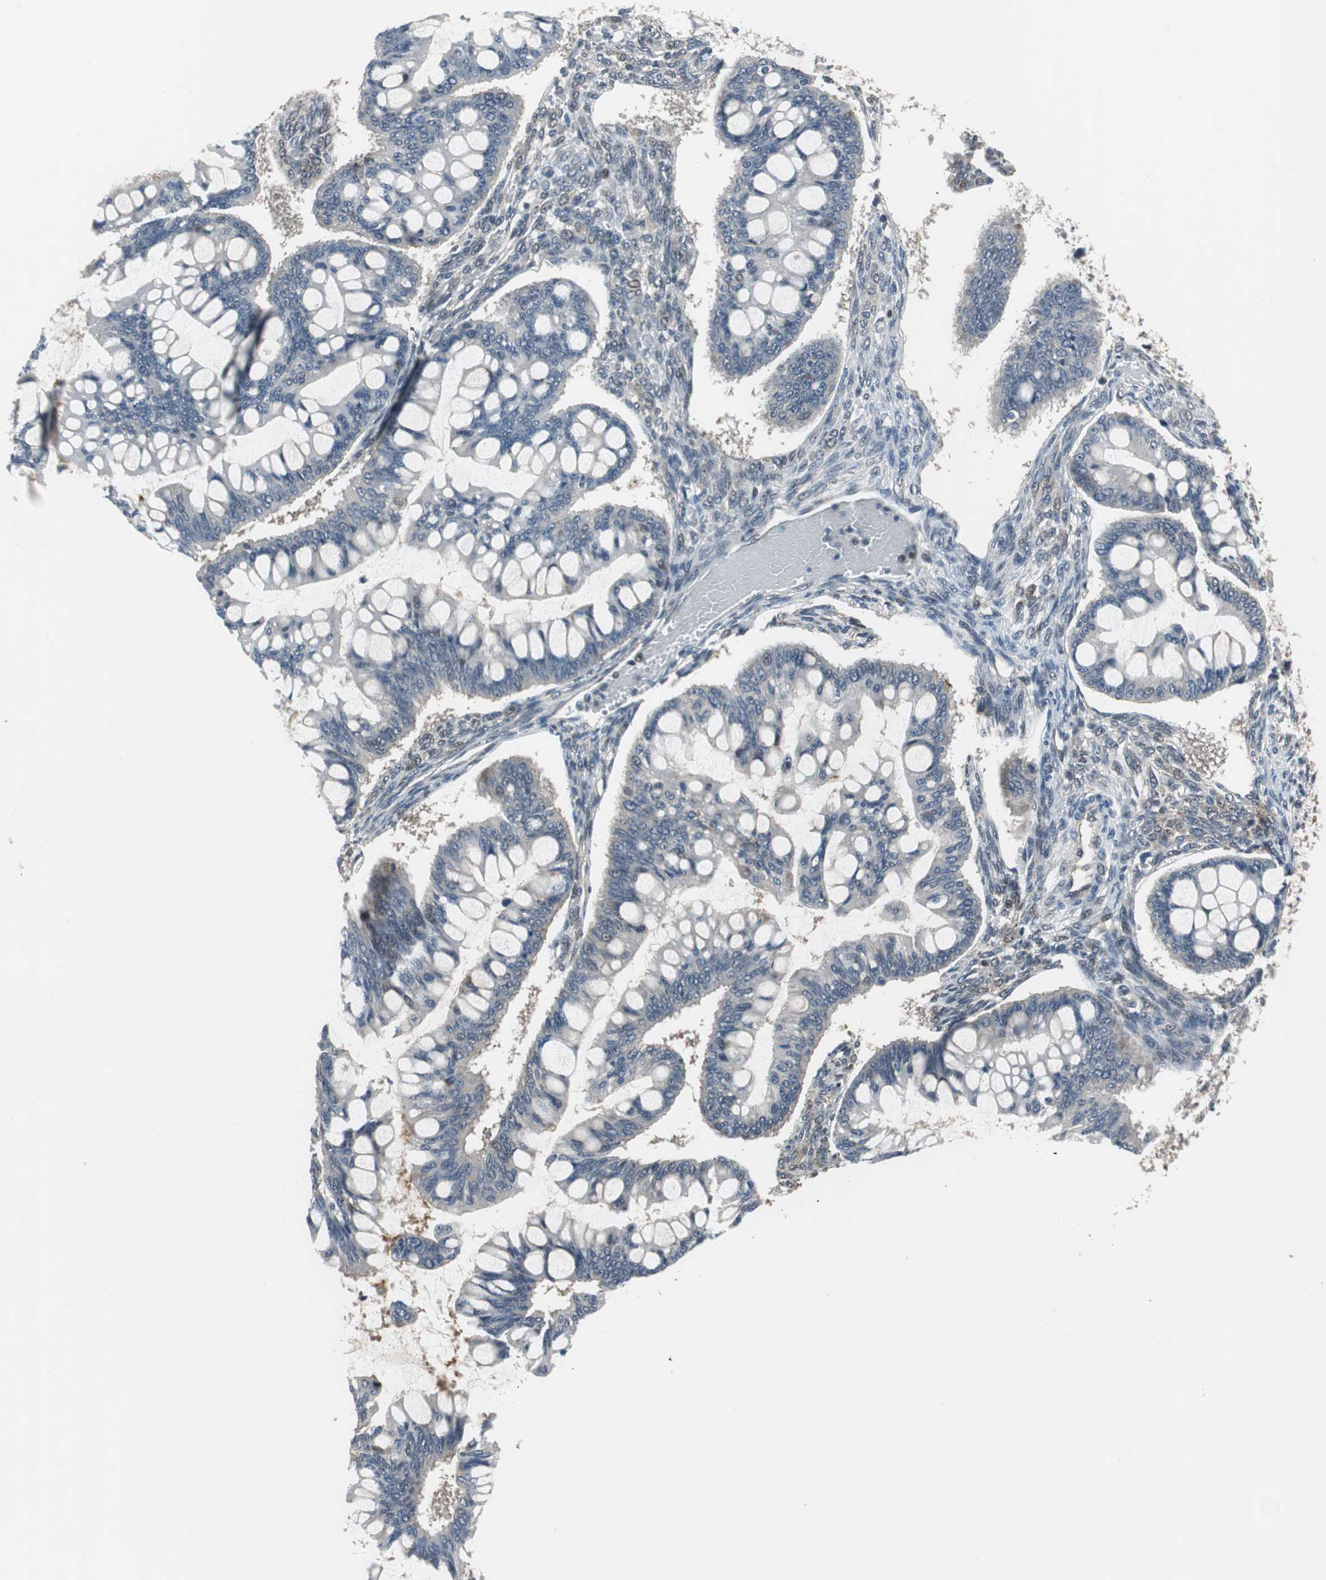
{"staining": {"intensity": "negative", "quantity": "none", "location": "none"}, "tissue": "ovarian cancer", "cell_type": "Tumor cells", "image_type": "cancer", "snomed": [{"axis": "morphology", "description": "Cystadenocarcinoma, mucinous, NOS"}, {"axis": "topography", "description": "Ovary"}], "caption": "An image of ovarian mucinous cystadenocarcinoma stained for a protein demonstrates no brown staining in tumor cells. (DAB (3,3'-diaminobenzidine) IHC visualized using brightfield microscopy, high magnification).", "gene": "MAFB", "patient": {"sex": "female", "age": 73}}